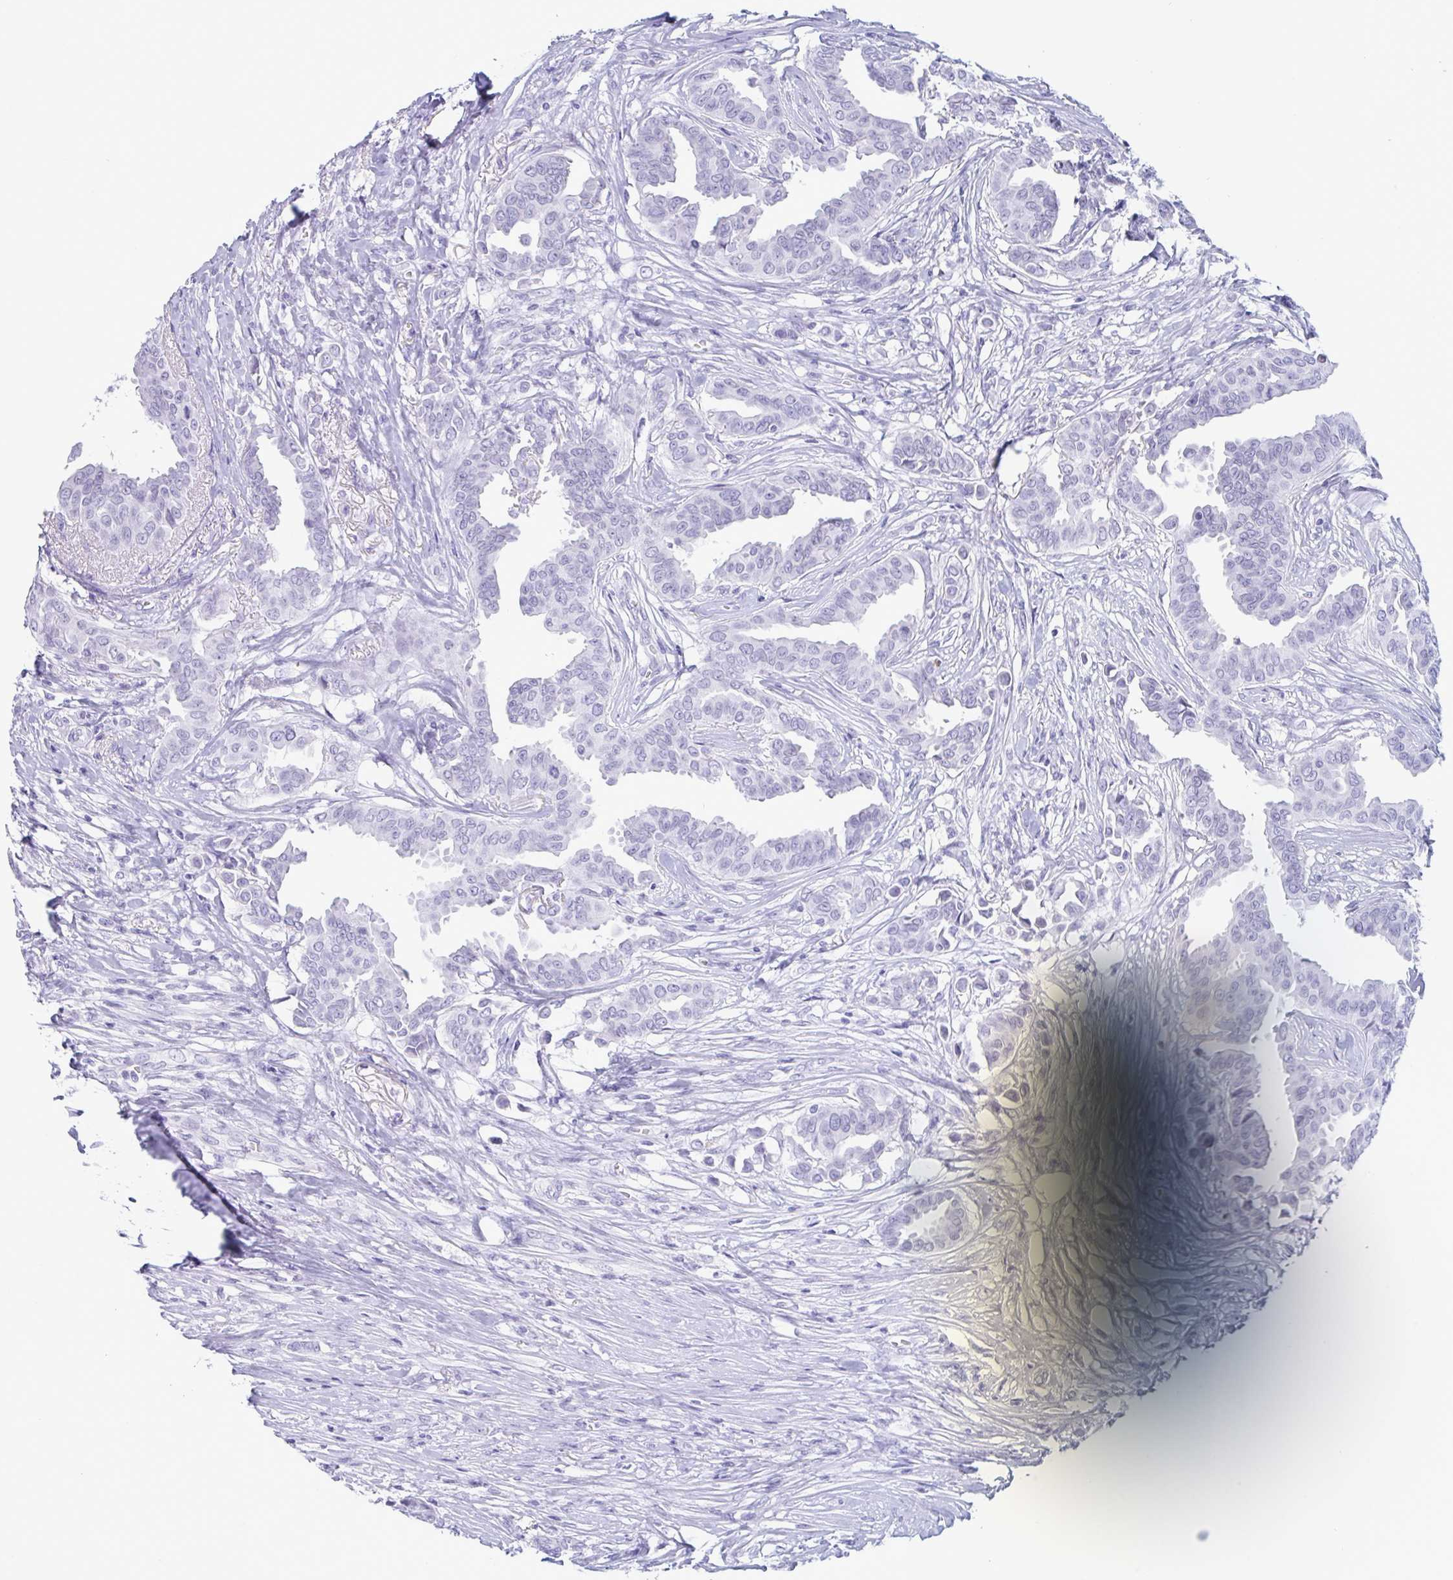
{"staining": {"intensity": "negative", "quantity": "none", "location": "none"}, "tissue": "breast cancer", "cell_type": "Tumor cells", "image_type": "cancer", "snomed": [{"axis": "morphology", "description": "Duct carcinoma"}, {"axis": "topography", "description": "Breast"}], "caption": "Breast cancer (infiltrating ductal carcinoma) stained for a protein using immunohistochemistry exhibits no expression tumor cells.", "gene": "CDX4", "patient": {"sex": "female", "age": 45}}